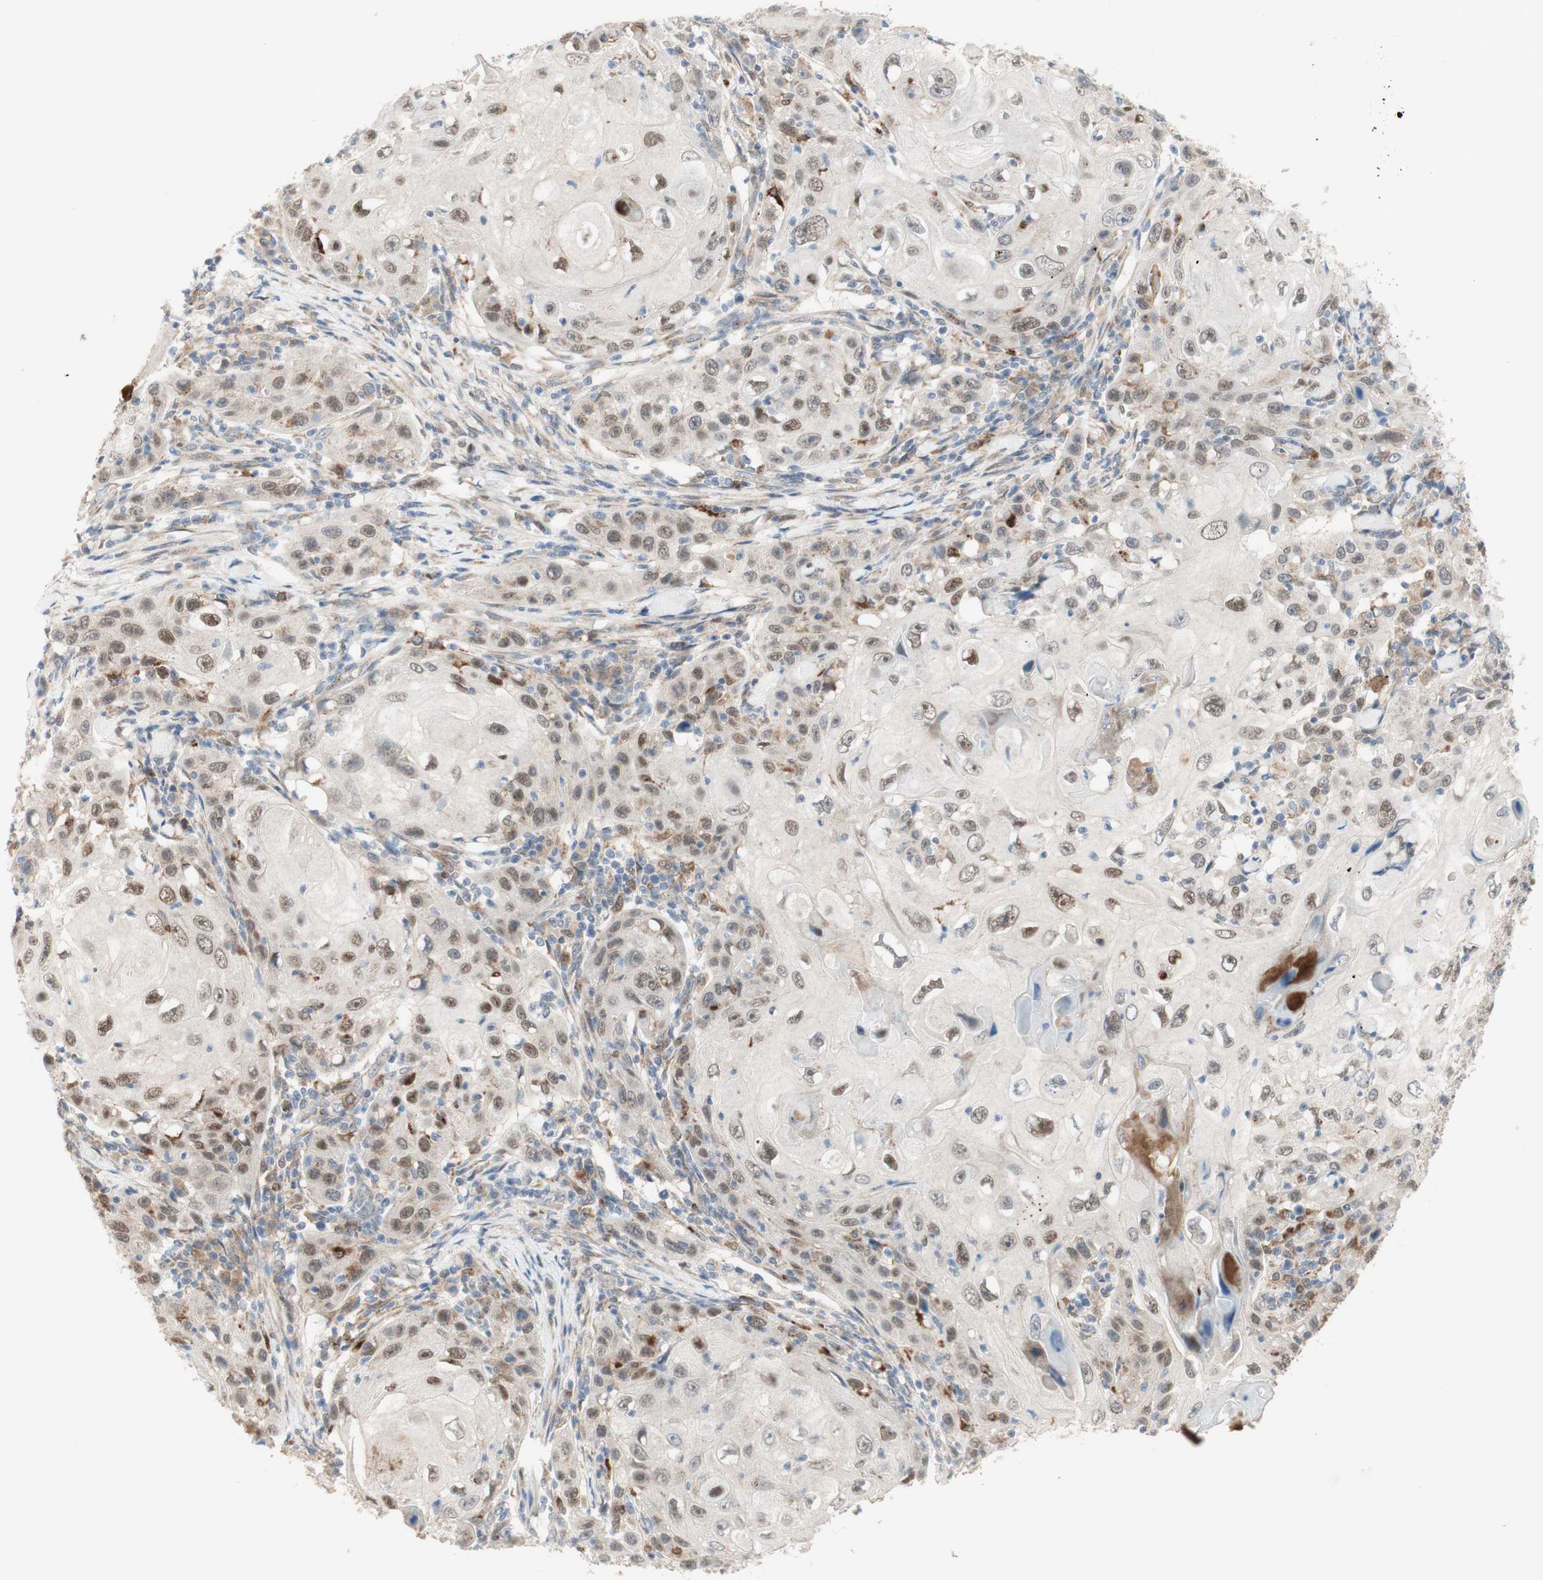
{"staining": {"intensity": "moderate", "quantity": "<25%", "location": "nuclear"}, "tissue": "skin cancer", "cell_type": "Tumor cells", "image_type": "cancer", "snomed": [{"axis": "morphology", "description": "Squamous cell carcinoma, NOS"}, {"axis": "topography", "description": "Skin"}], "caption": "Immunohistochemical staining of human skin cancer (squamous cell carcinoma) exhibits low levels of moderate nuclear protein expression in approximately <25% of tumor cells.", "gene": "GAPT", "patient": {"sex": "female", "age": 88}}